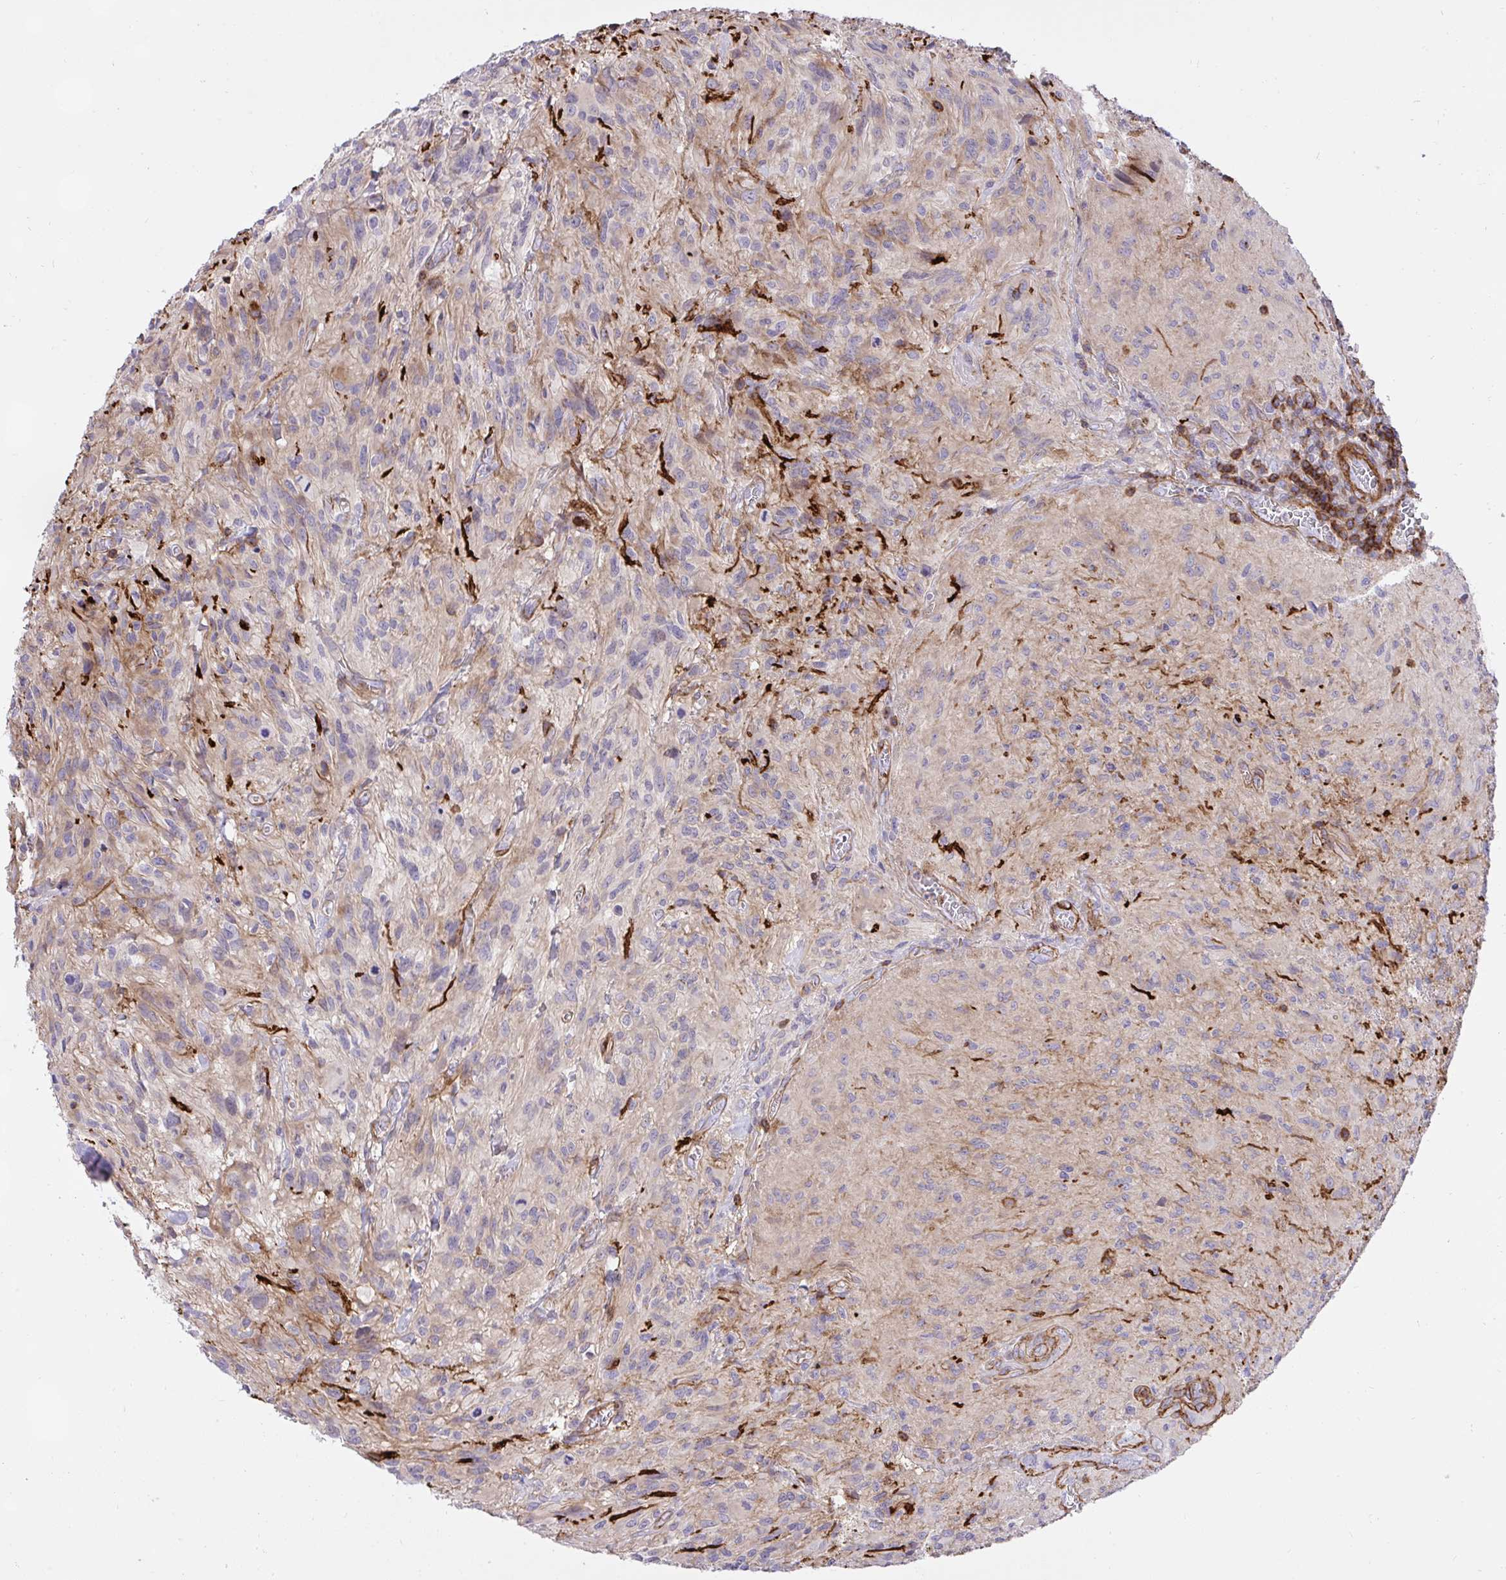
{"staining": {"intensity": "negative", "quantity": "none", "location": "none"}, "tissue": "glioma", "cell_type": "Tumor cells", "image_type": "cancer", "snomed": [{"axis": "morphology", "description": "Glioma, malignant, High grade"}, {"axis": "topography", "description": "Brain"}], "caption": "This histopathology image is of glioma stained with IHC to label a protein in brown with the nuclei are counter-stained blue. There is no expression in tumor cells.", "gene": "ERI1", "patient": {"sex": "male", "age": 47}}